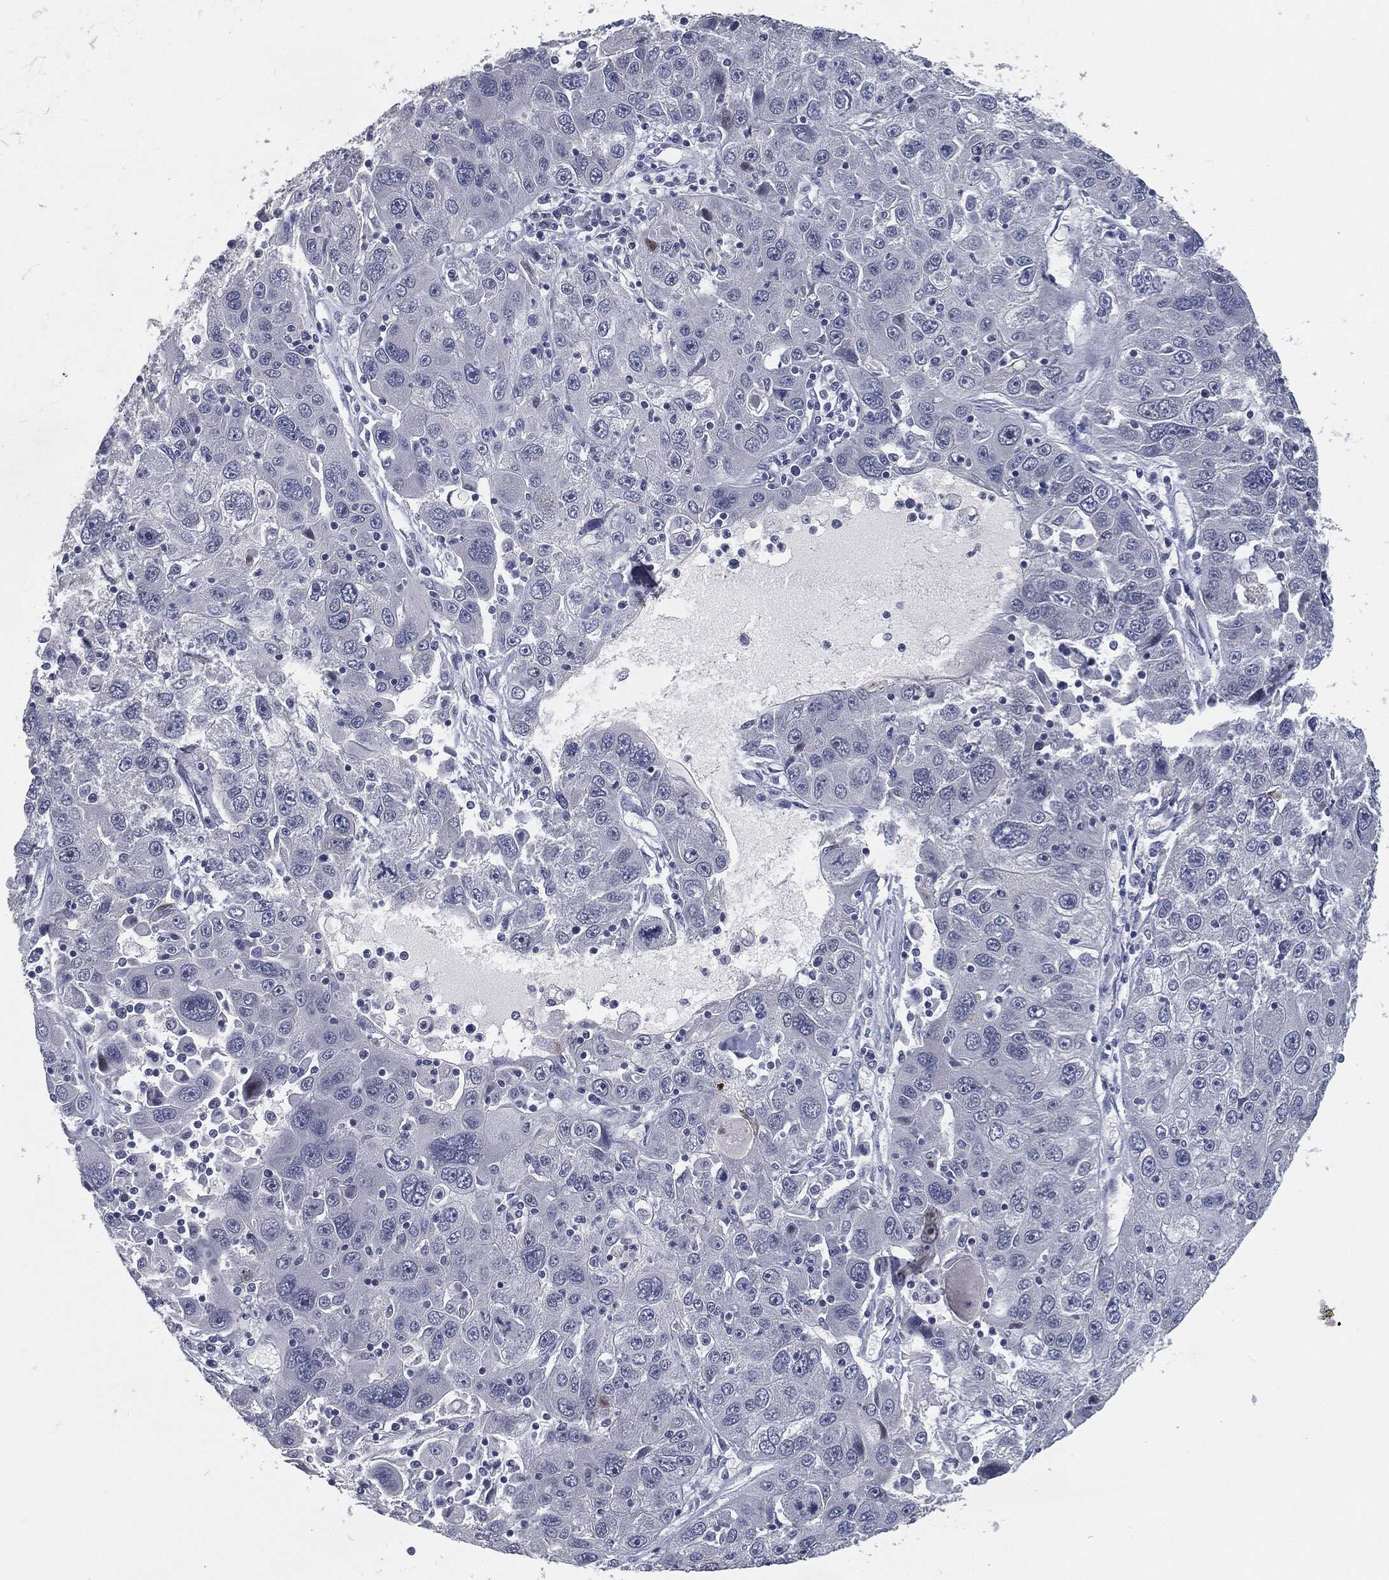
{"staining": {"intensity": "negative", "quantity": "none", "location": "none"}, "tissue": "stomach cancer", "cell_type": "Tumor cells", "image_type": "cancer", "snomed": [{"axis": "morphology", "description": "Adenocarcinoma, NOS"}, {"axis": "topography", "description": "Stomach"}], "caption": "This is a micrograph of IHC staining of stomach cancer, which shows no expression in tumor cells. The staining is performed using DAB (3,3'-diaminobenzidine) brown chromogen with nuclei counter-stained in using hematoxylin.", "gene": "ANXA1", "patient": {"sex": "male", "age": 56}}